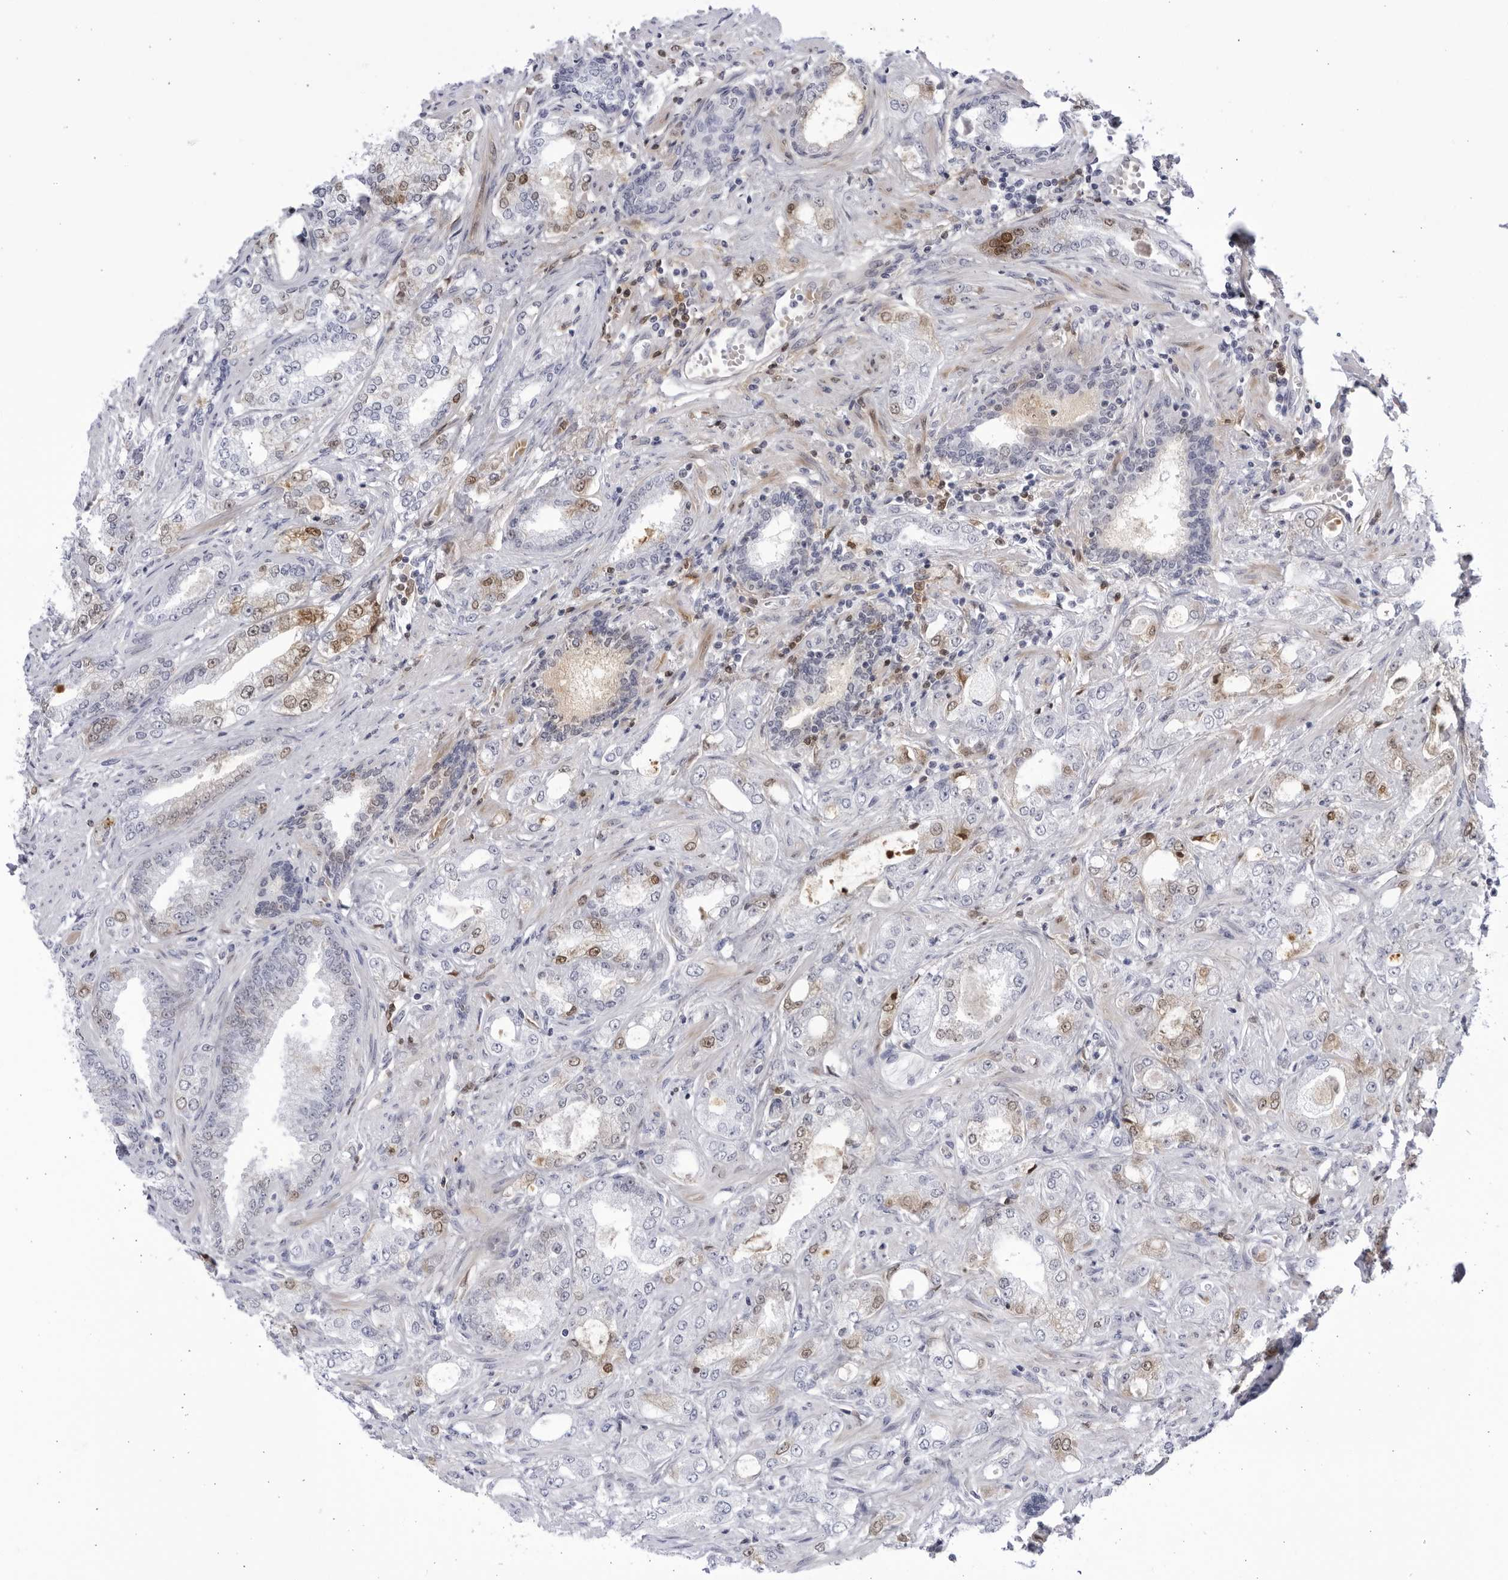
{"staining": {"intensity": "moderate", "quantity": "25%-75%", "location": "nuclear"}, "tissue": "prostate cancer", "cell_type": "Tumor cells", "image_type": "cancer", "snomed": [{"axis": "morphology", "description": "Normal tissue, NOS"}, {"axis": "morphology", "description": "Adenocarcinoma, High grade"}, {"axis": "topography", "description": "Prostate"}], "caption": "The micrograph demonstrates immunohistochemical staining of prostate adenocarcinoma (high-grade). There is moderate nuclear positivity is present in approximately 25%-75% of tumor cells. Nuclei are stained in blue.", "gene": "CNBD1", "patient": {"sex": "male", "age": 83}}